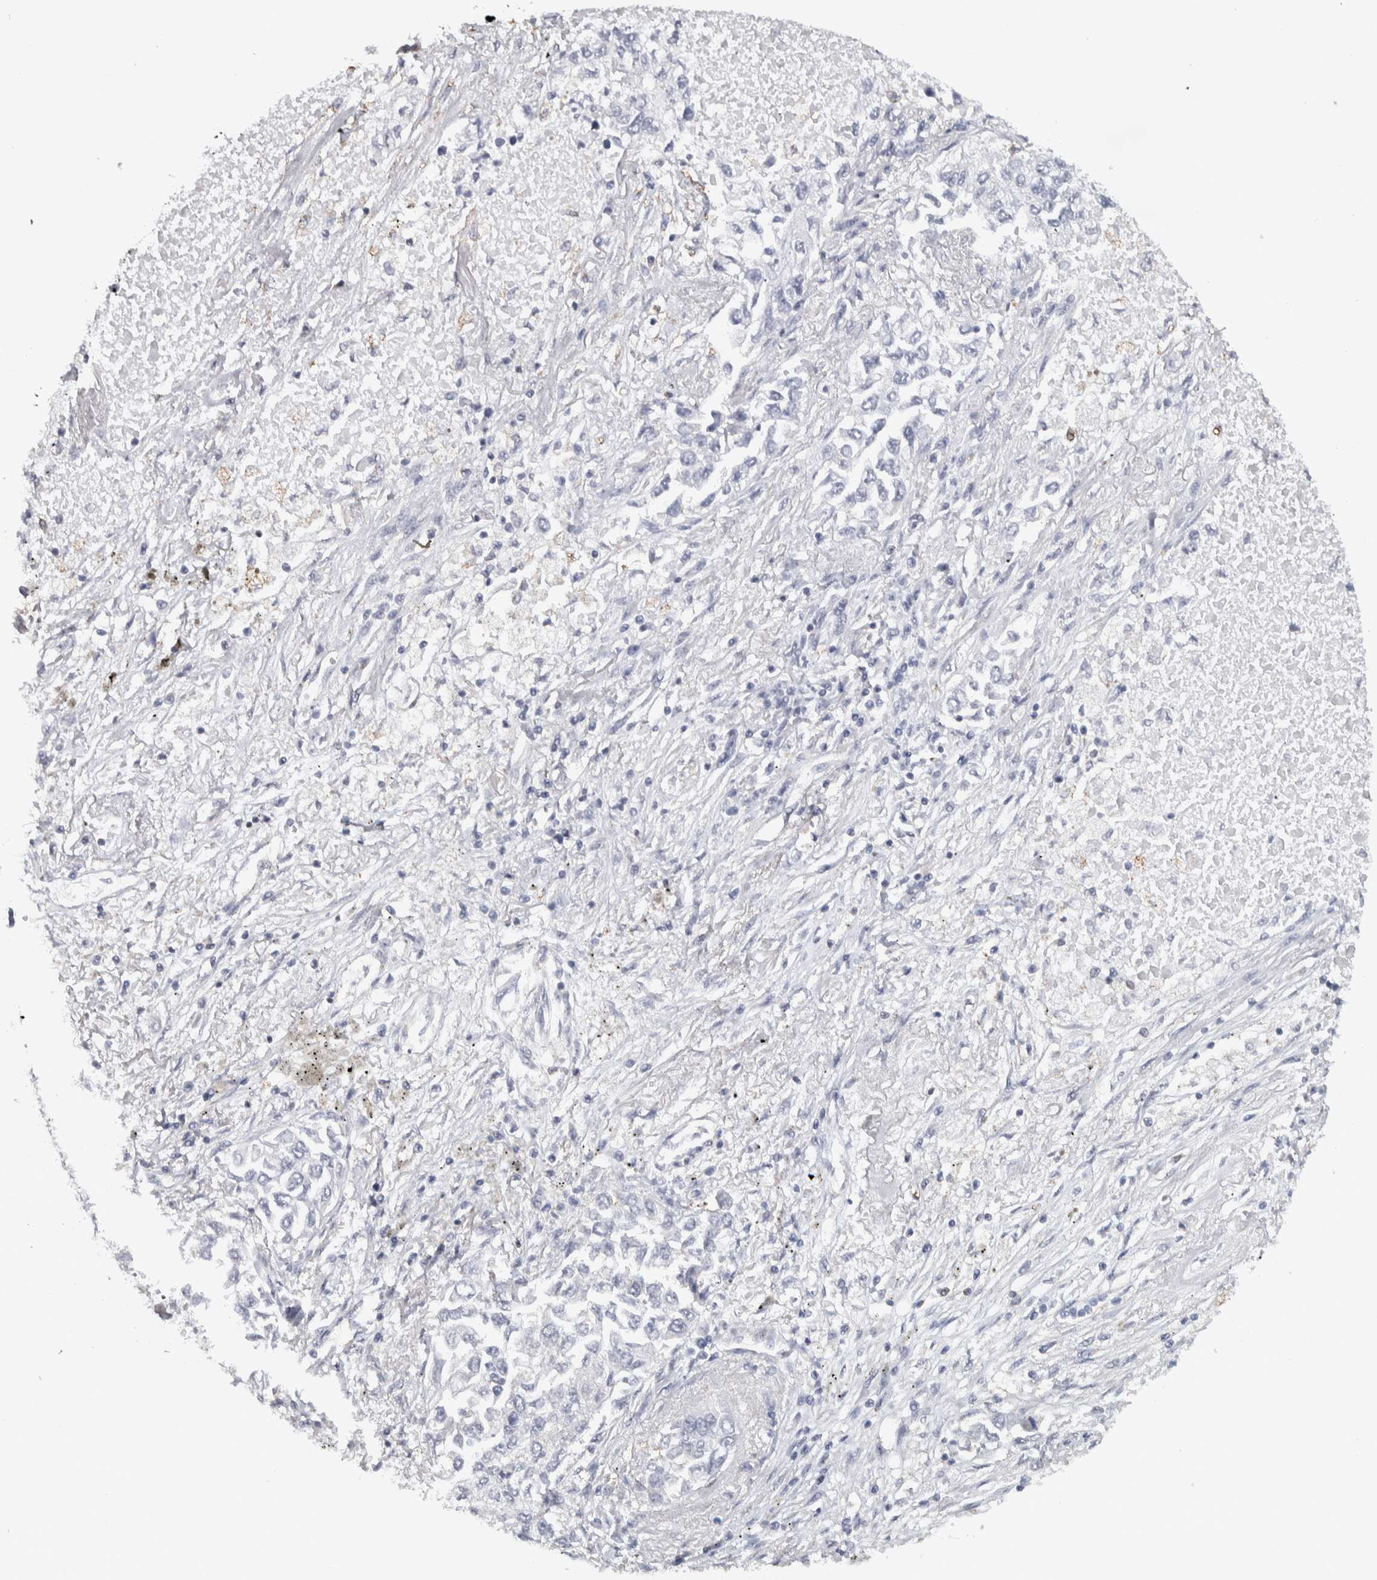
{"staining": {"intensity": "negative", "quantity": "none", "location": "none"}, "tissue": "lung cancer", "cell_type": "Tumor cells", "image_type": "cancer", "snomed": [{"axis": "morphology", "description": "Inflammation, NOS"}, {"axis": "morphology", "description": "Adenocarcinoma, NOS"}, {"axis": "topography", "description": "Lung"}], "caption": "A micrograph of lung adenocarcinoma stained for a protein displays no brown staining in tumor cells.", "gene": "NECAB1", "patient": {"sex": "male", "age": 63}}